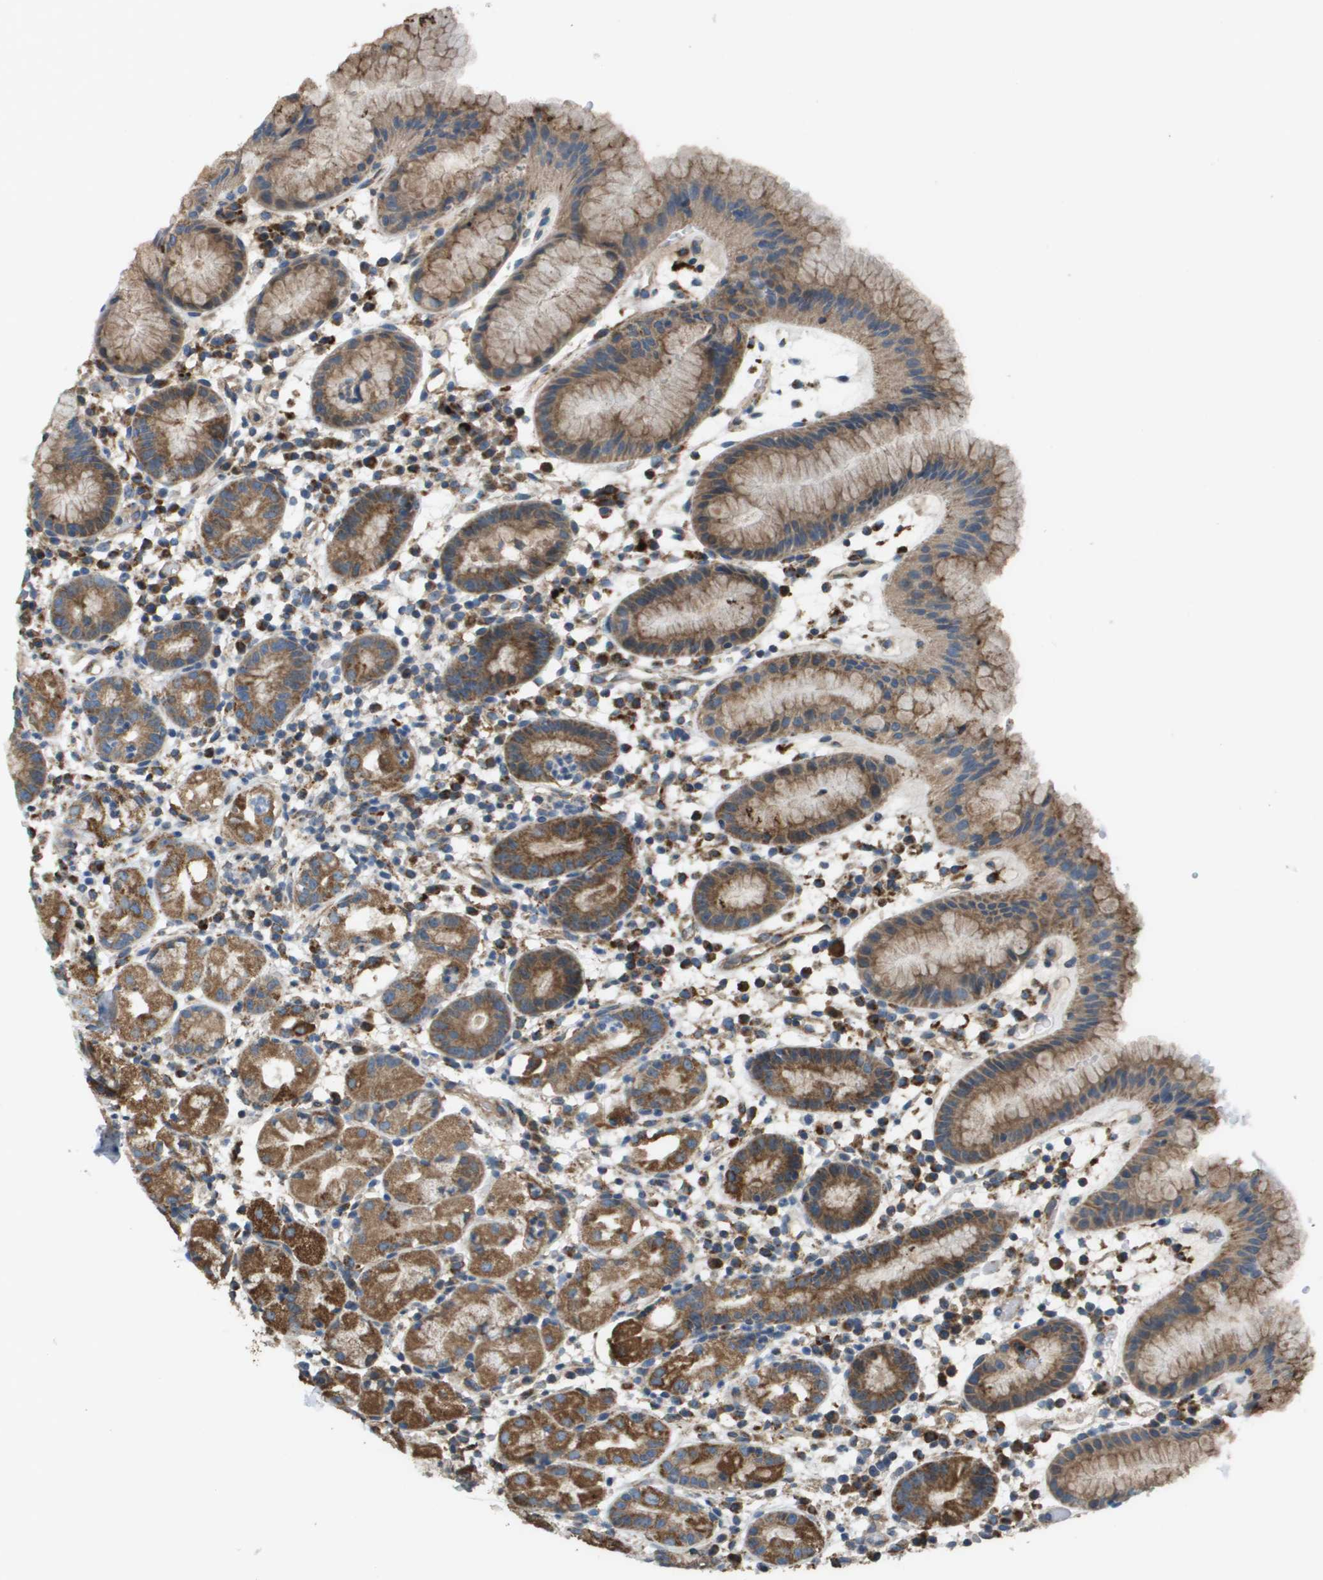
{"staining": {"intensity": "strong", "quantity": "25%-75%", "location": "cytoplasmic/membranous"}, "tissue": "stomach", "cell_type": "Glandular cells", "image_type": "normal", "snomed": [{"axis": "morphology", "description": "Normal tissue, NOS"}, {"axis": "topography", "description": "Stomach"}, {"axis": "topography", "description": "Stomach, lower"}], "caption": "This histopathology image reveals IHC staining of normal stomach, with high strong cytoplasmic/membranous staining in about 25%-75% of glandular cells.", "gene": "NRK", "patient": {"sex": "female", "age": 75}}